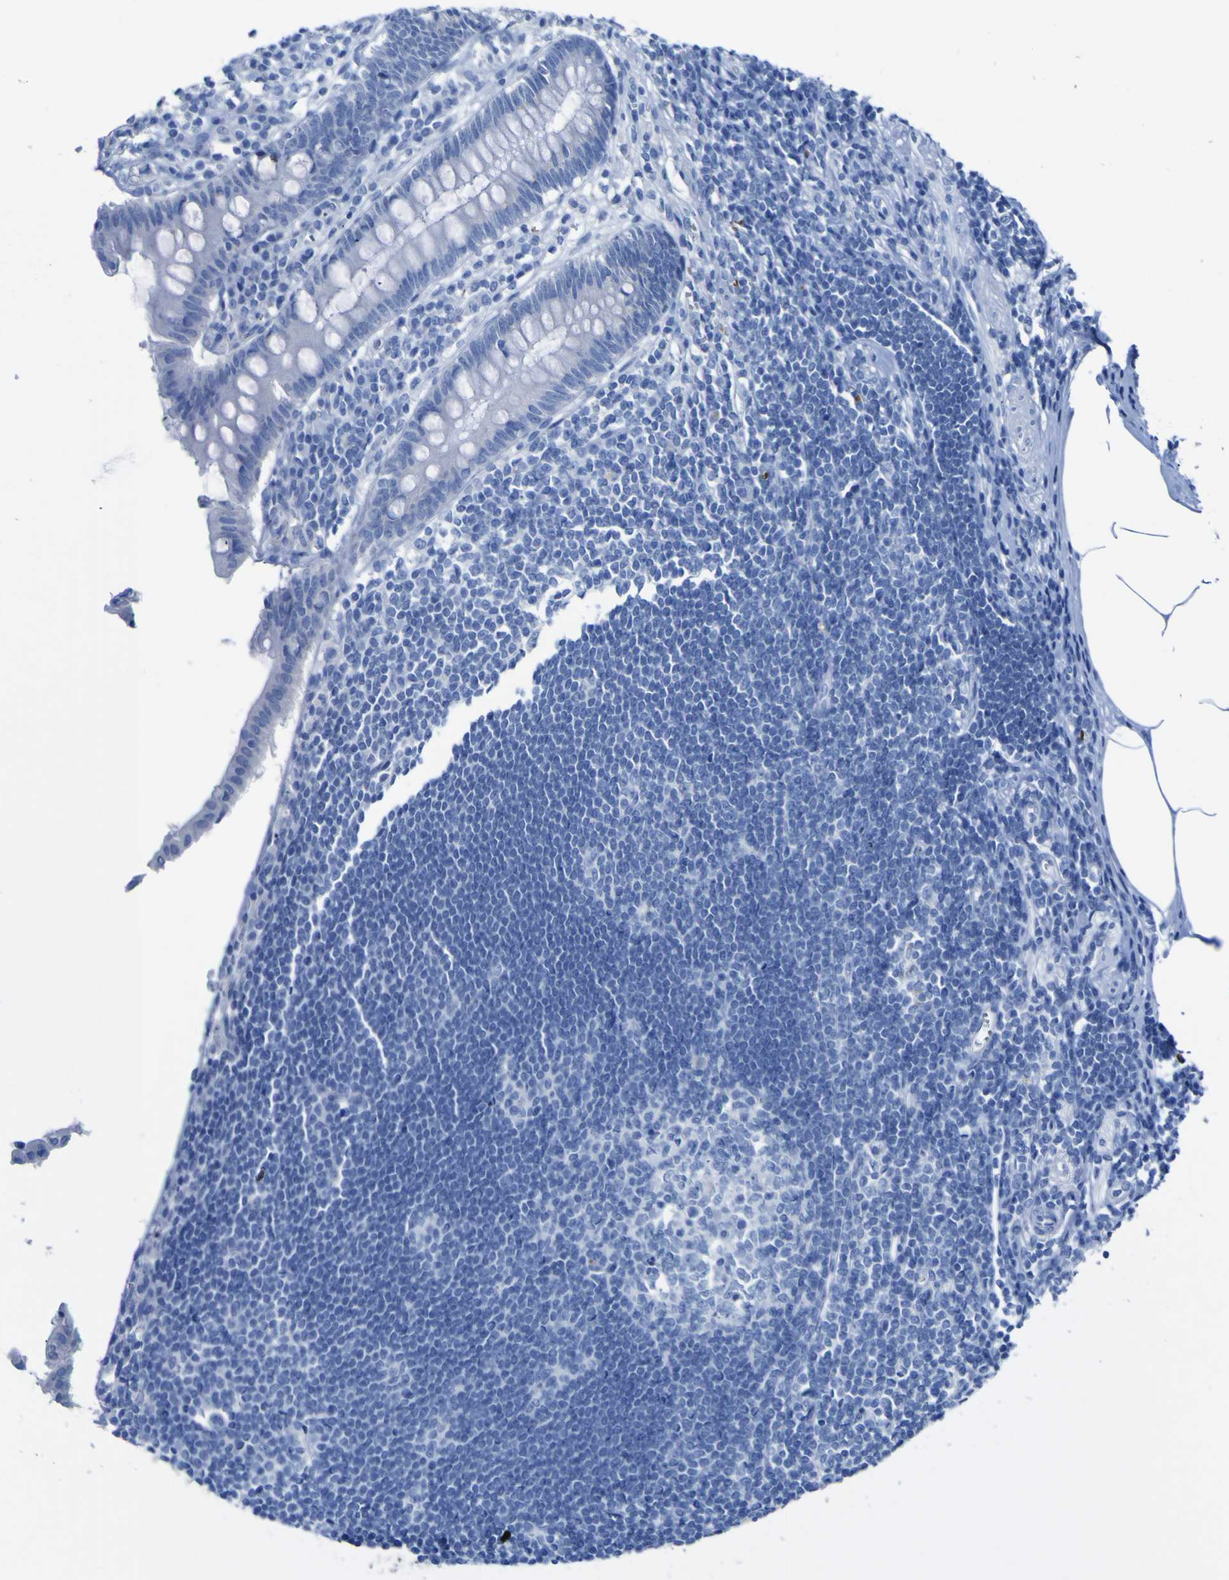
{"staining": {"intensity": "negative", "quantity": "none", "location": "none"}, "tissue": "appendix", "cell_type": "Glandular cells", "image_type": "normal", "snomed": [{"axis": "morphology", "description": "Normal tissue, NOS"}, {"axis": "topography", "description": "Appendix"}], "caption": "Protein analysis of normal appendix reveals no significant expression in glandular cells.", "gene": "GCM1", "patient": {"sex": "female", "age": 50}}